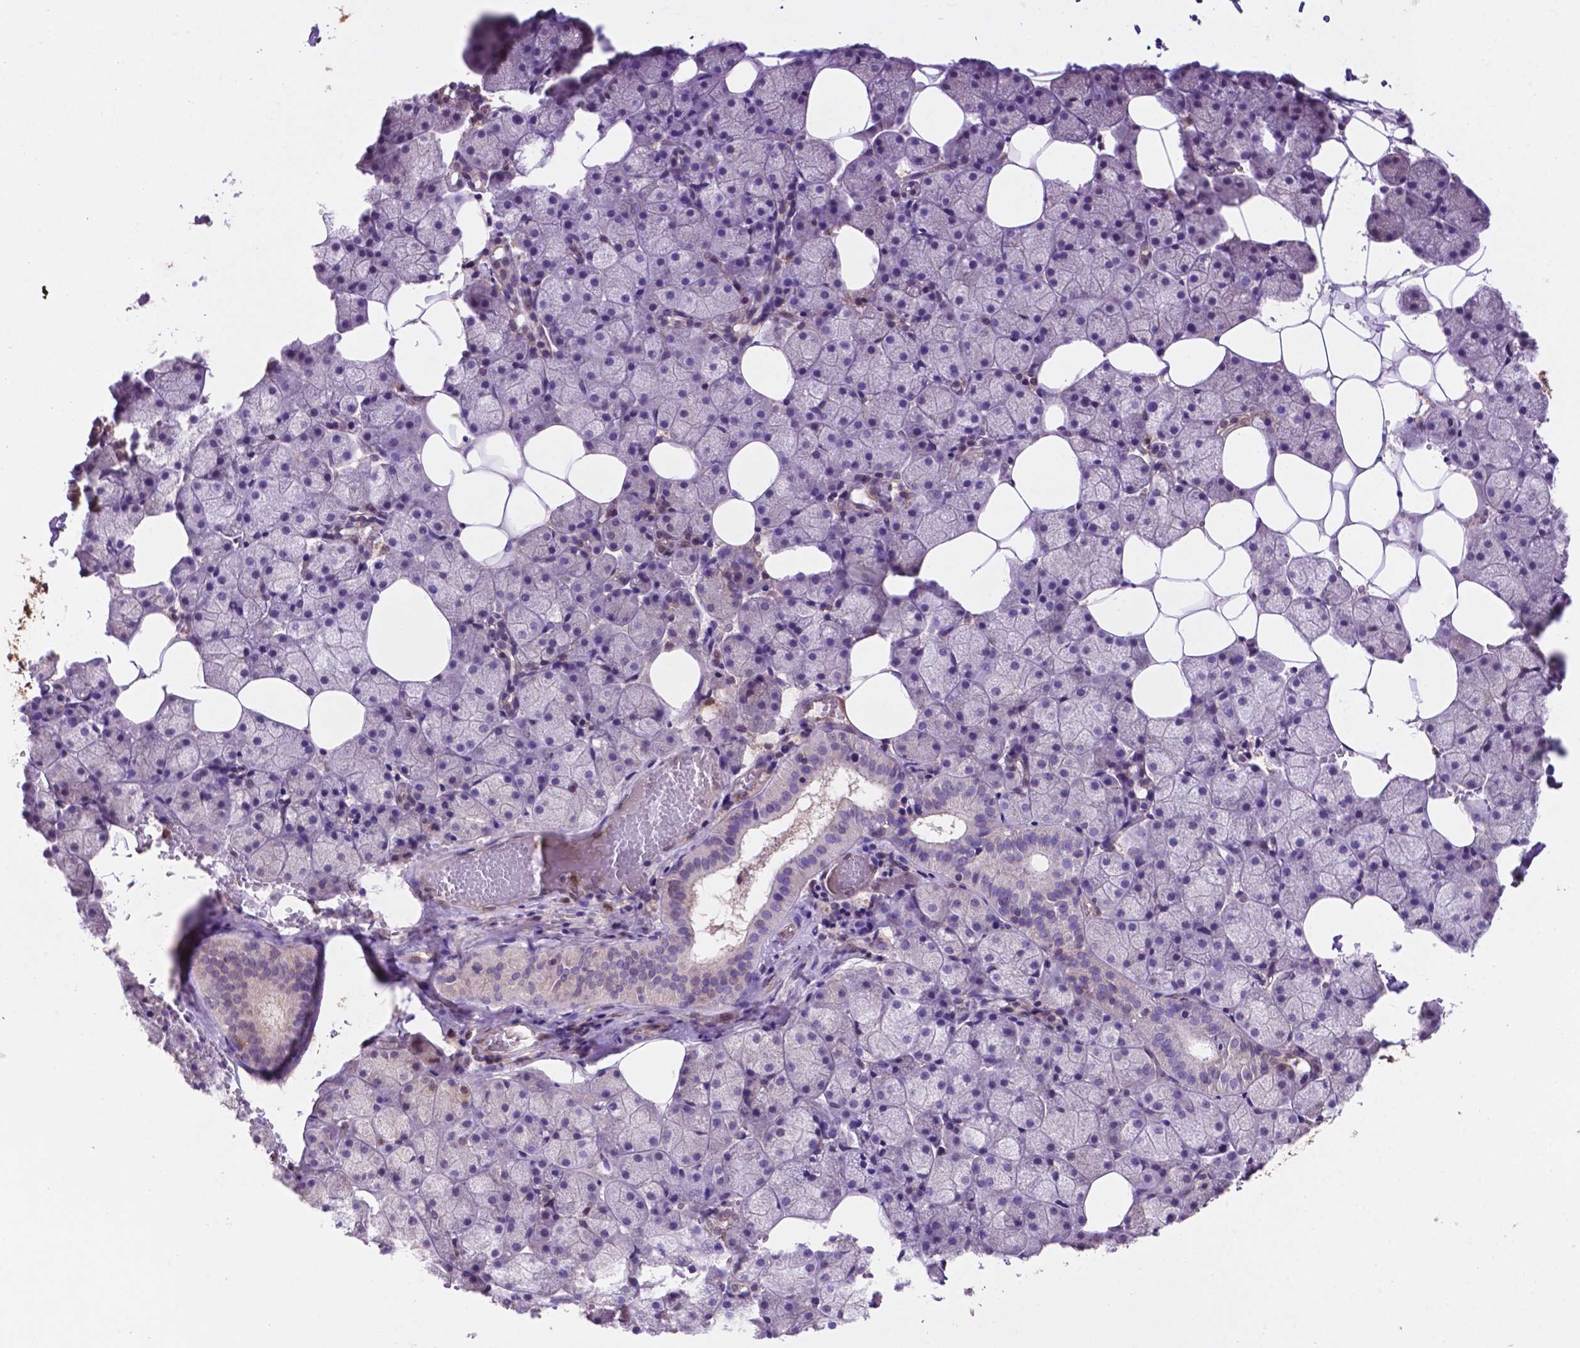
{"staining": {"intensity": "moderate", "quantity": "<25%", "location": "cytoplasmic/membranous,nuclear"}, "tissue": "salivary gland", "cell_type": "Glandular cells", "image_type": "normal", "snomed": [{"axis": "morphology", "description": "Normal tissue, NOS"}, {"axis": "topography", "description": "Salivary gland"}], "caption": "This is a photomicrograph of immunohistochemistry staining of normal salivary gland, which shows moderate expression in the cytoplasmic/membranous,nuclear of glandular cells.", "gene": "UBE2L6", "patient": {"sex": "male", "age": 38}}